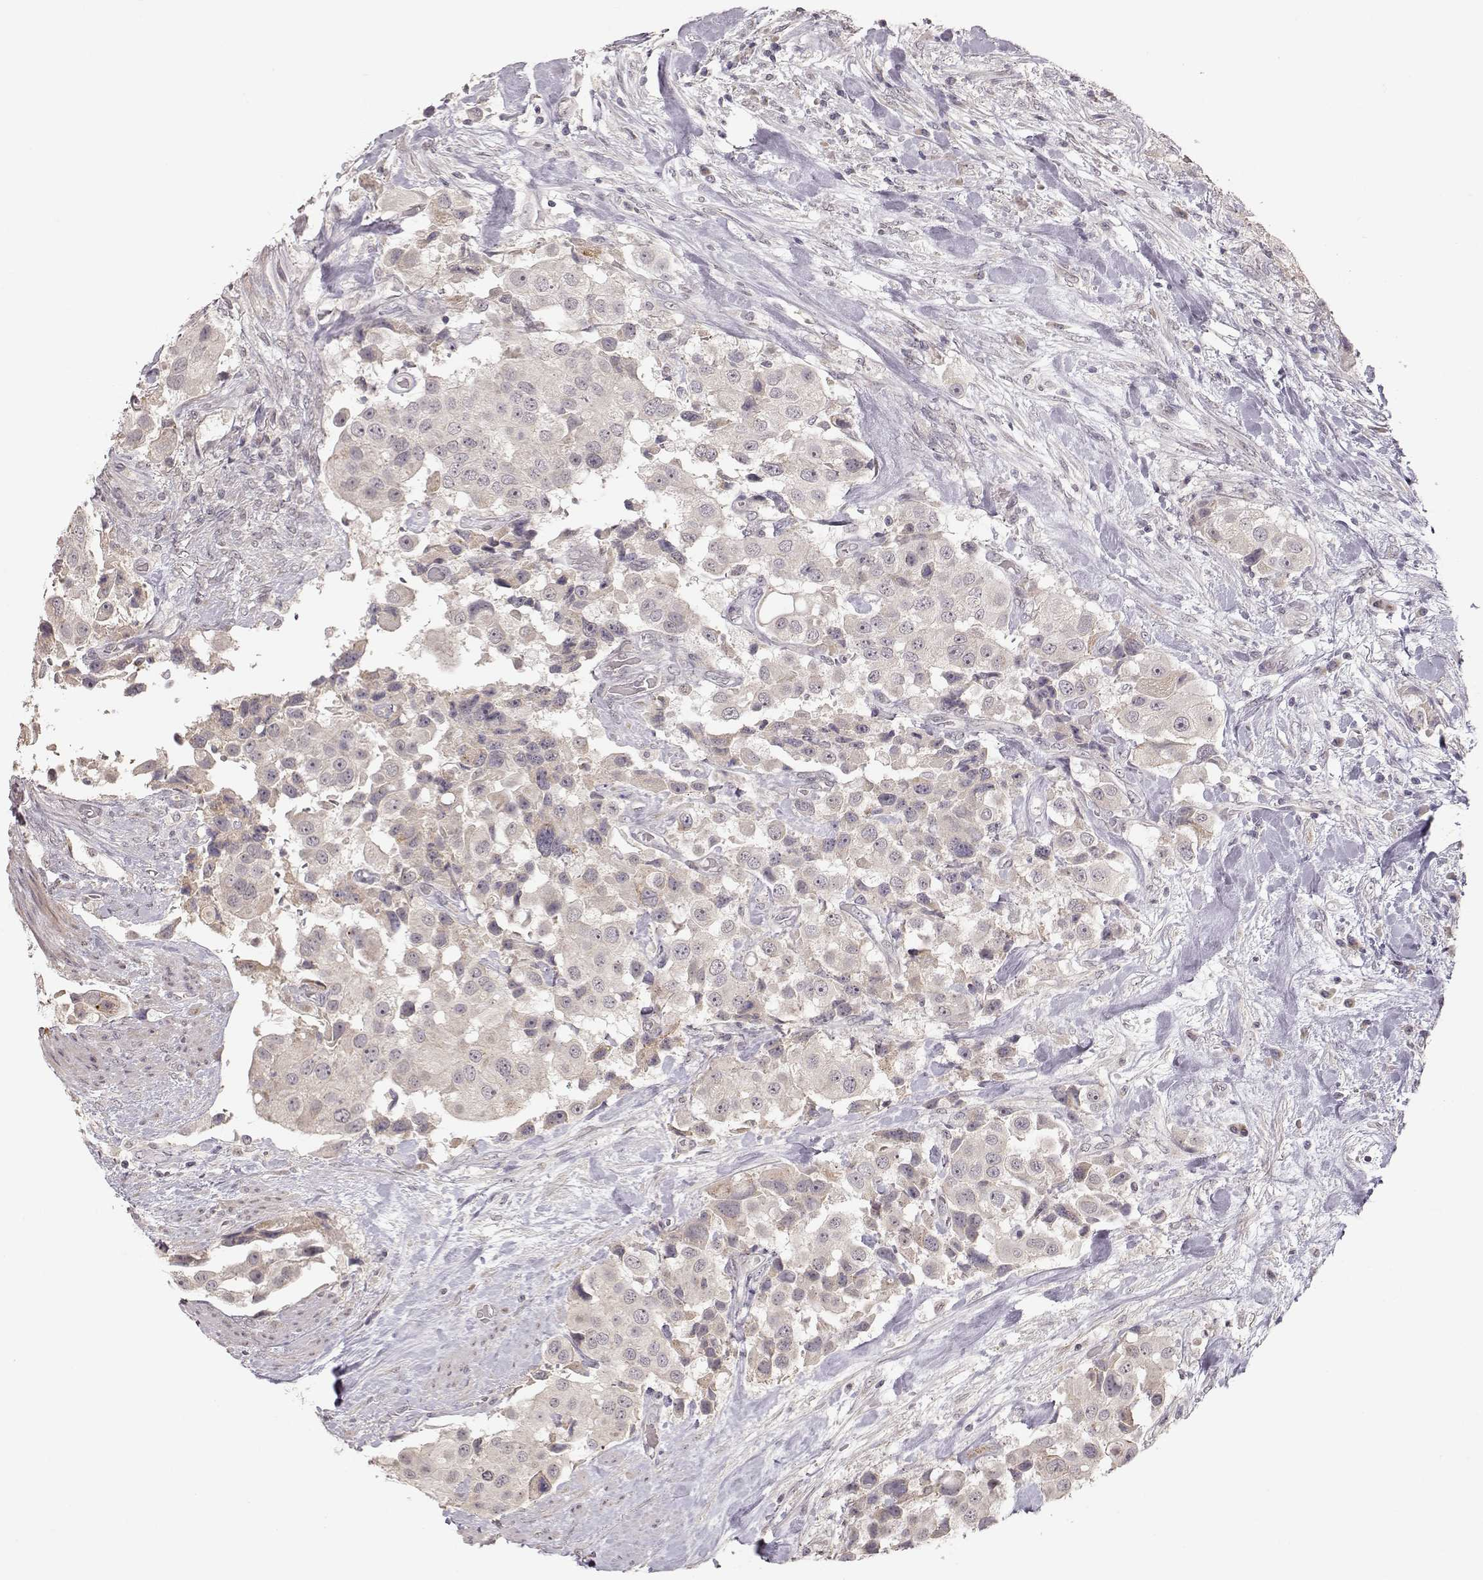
{"staining": {"intensity": "negative", "quantity": "none", "location": "none"}, "tissue": "urothelial cancer", "cell_type": "Tumor cells", "image_type": "cancer", "snomed": [{"axis": "morphology", "description": "Urothelial carcinoma, High grade"}, {"axis": "topography", "description": "Urinary bladder"}], "caption": "High-grade urothelial carcinoma stained for a protein using immunohistochemistry (IHC) demonstrates no expression tumor cells.", "gene": "PNMT", "patient": {"sex": "female", "age": 64}}